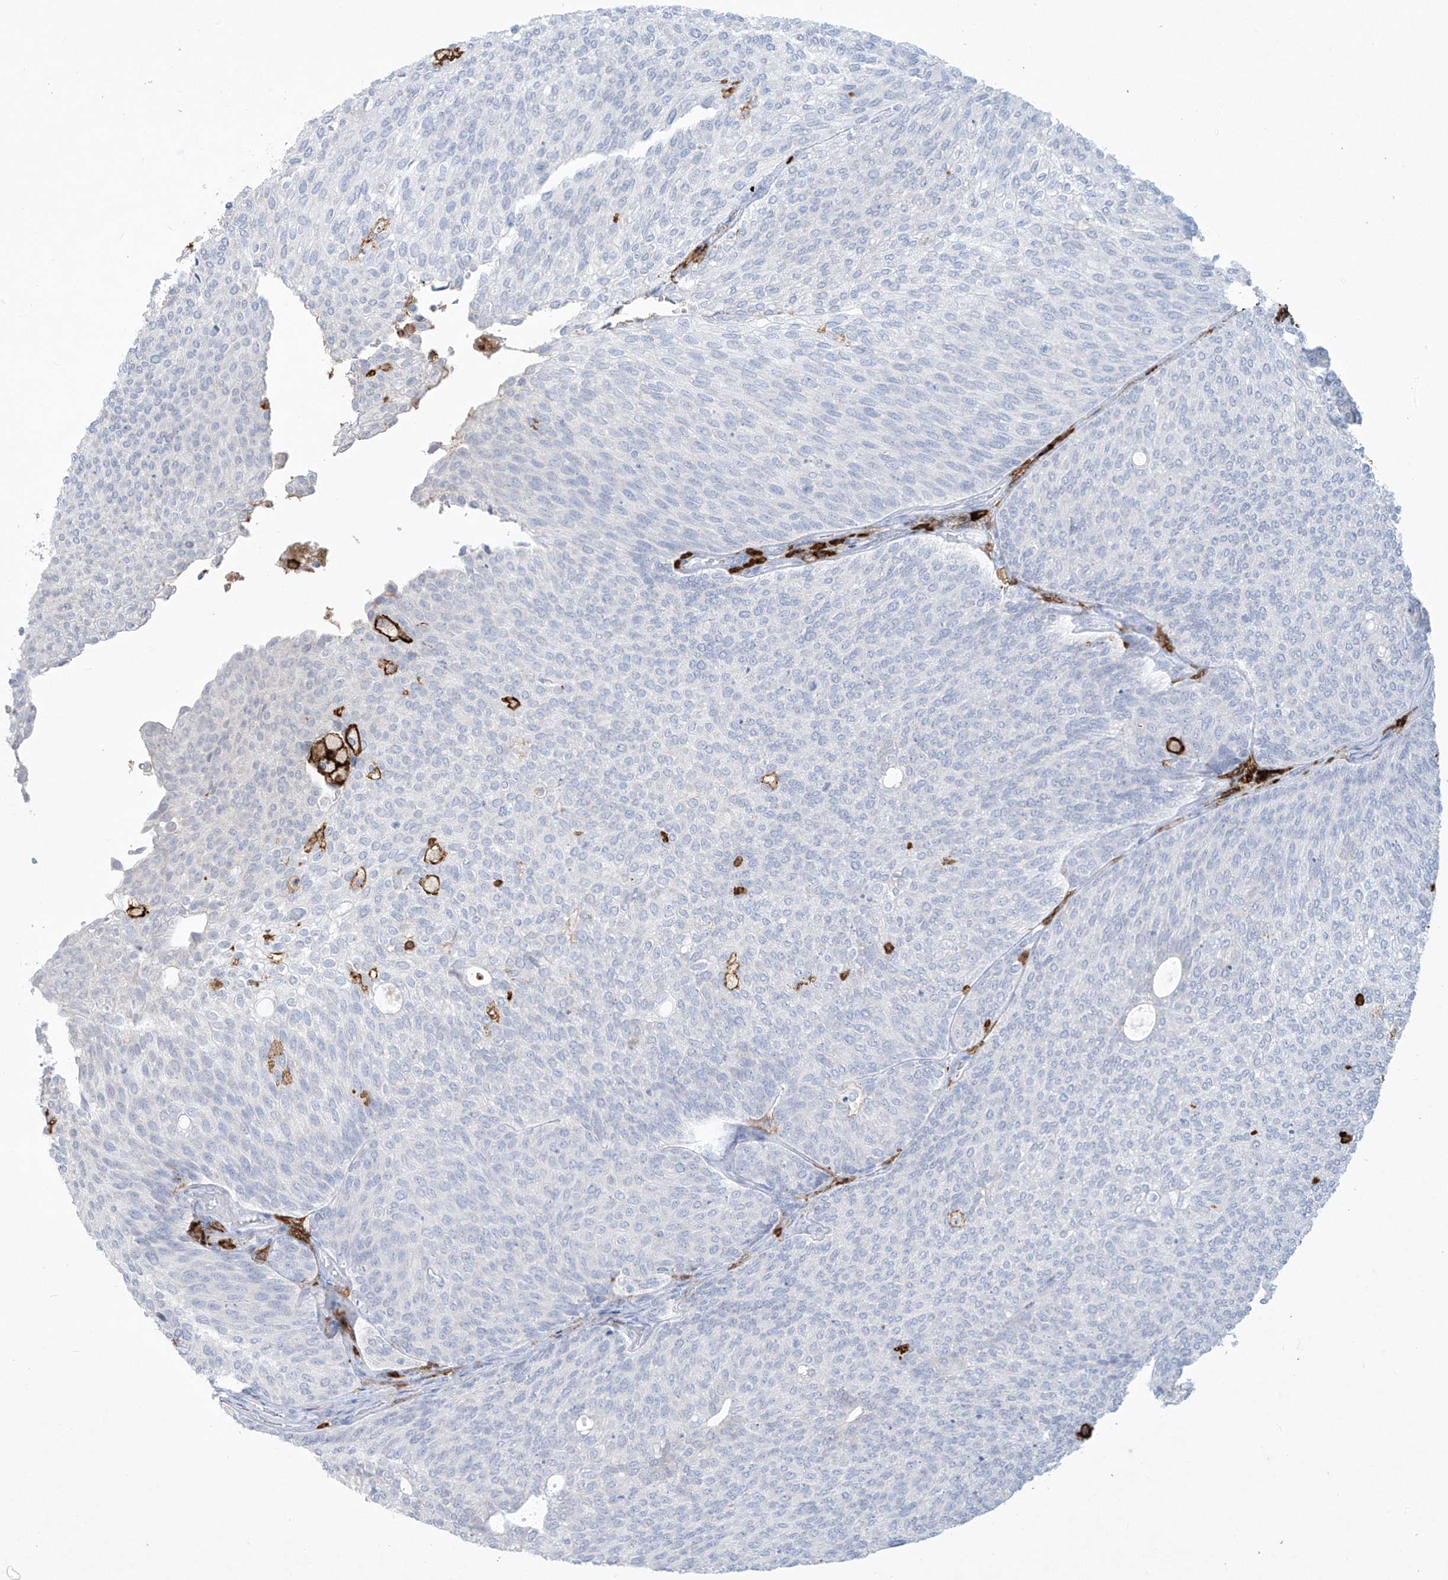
{"staining": {"intensity": "negative", "quantity": "none", "location": "none"}, "tissue": "urothelial cancer", "cell_type": "Tumor cells", "image_type": "cancer", "snomed": [{"axis": "morphology", "description": "Urothelial carcinoma, Low grade"}, {"axis": "topography", "description": "Urinary bladder"}], "caption": "Immunohistochemistry (IHC) photomicrograph of neoplastic tissue: human urothelial cancer stained with DAB reveals no significant protein expression in tumor cells.", "gene": "FCGR3A", "patient": {"sex": "female", "age": 79}}